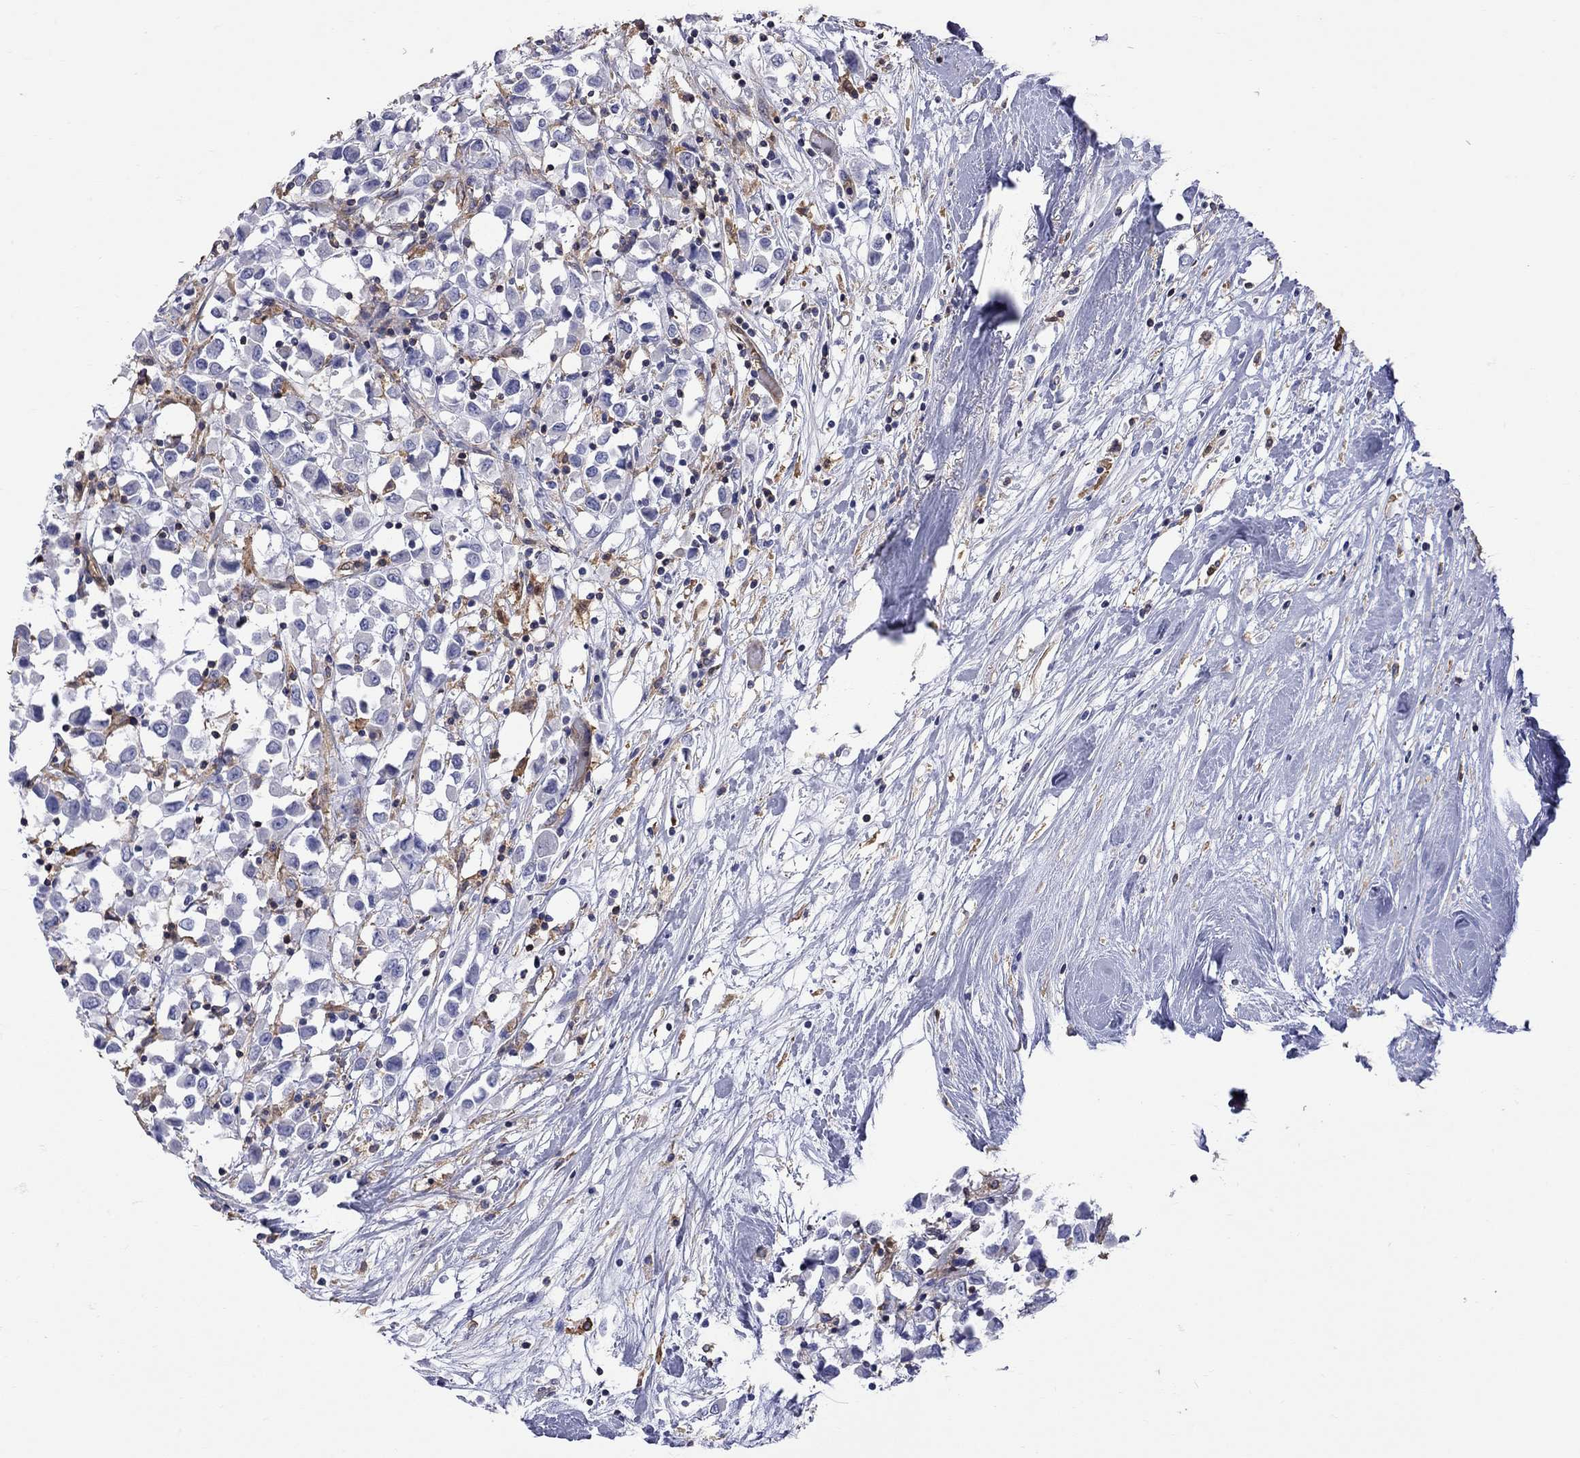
{"staining": {"intensity": "negative", "quantity": "none", "location": "none"}, "tissue": "breast cancer", "cell_type": "Tumor cells", "image_type": "cancer", "snomed": [{"axis": "morphology", "description": "Duct carcinoma"}, {"axis": "topography", "description": "Breast"}], "caption": "The micrograph demonstrates no staining of tumor cells in invasive ductal carcinoma (breast). Brightfield microscopy of IHC stained with DAB (brown) and hematoxylin (blue), captured at high magnification.", "gene": "ABI3", "patient": {"sex": "female", "age": 61}}